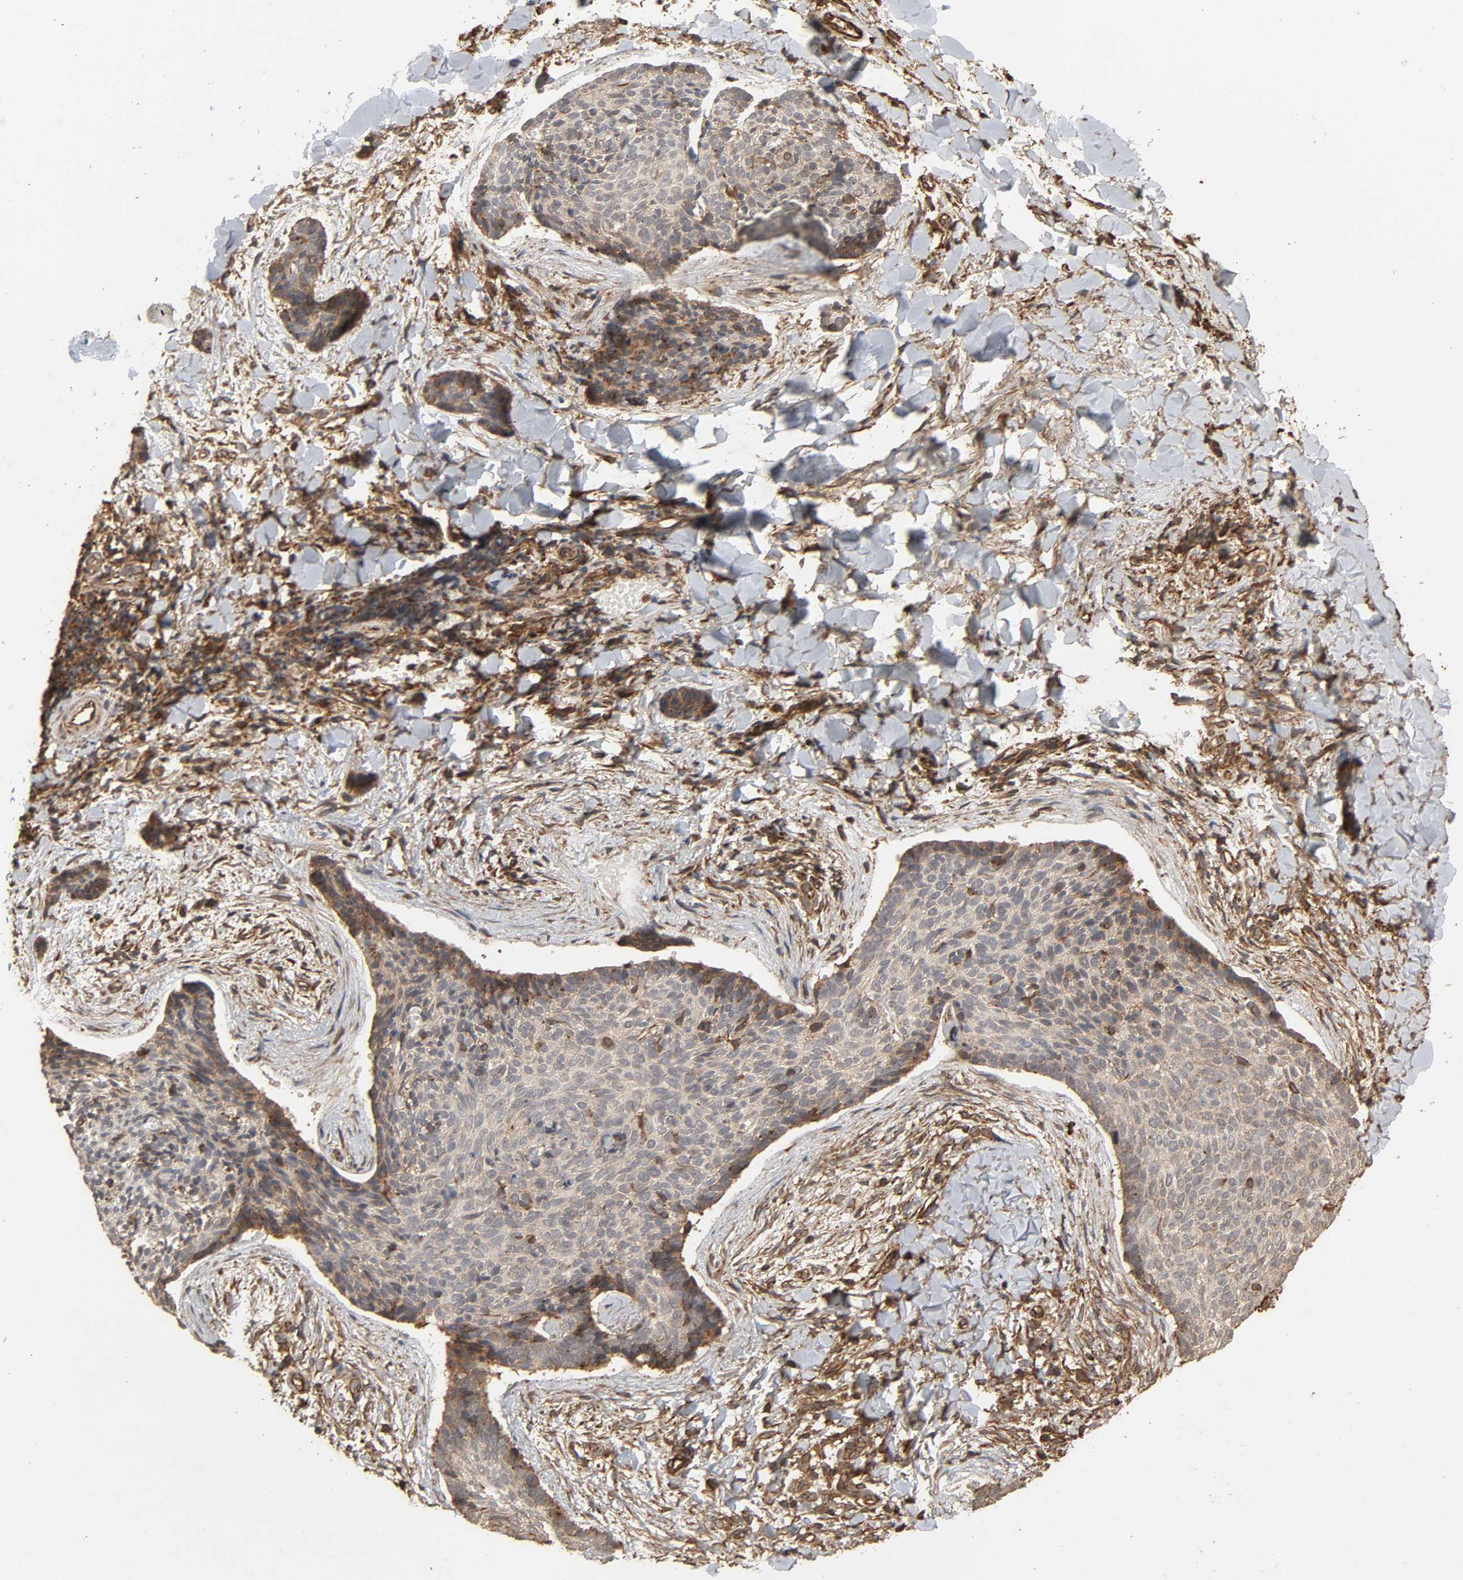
{"staining": {"intensity": "weak", "quantity": ">75%", "location": "cytoplasmic/membranous"}, "tissue": "skin cancer", "cell_type": "Tumor cells", "image_type": "cancer", "snomed": [{"axis": "morphology", "description": "Normal tissue, NOS"}, {"axis": "morphology", "description": "Basal cell carcinoma"}, {"axis": "topography", "description": "Skin"}], "caption": "Skin cancer (basal cell carcinoma) stained with DAB immunohistochemistry demonstrates low levels of weak cytoplasmic/membranous staining in approximately >75% of tumor cells.", "gene": "RPS6KA6", "patient": {"sex": "female", "age": 57}}